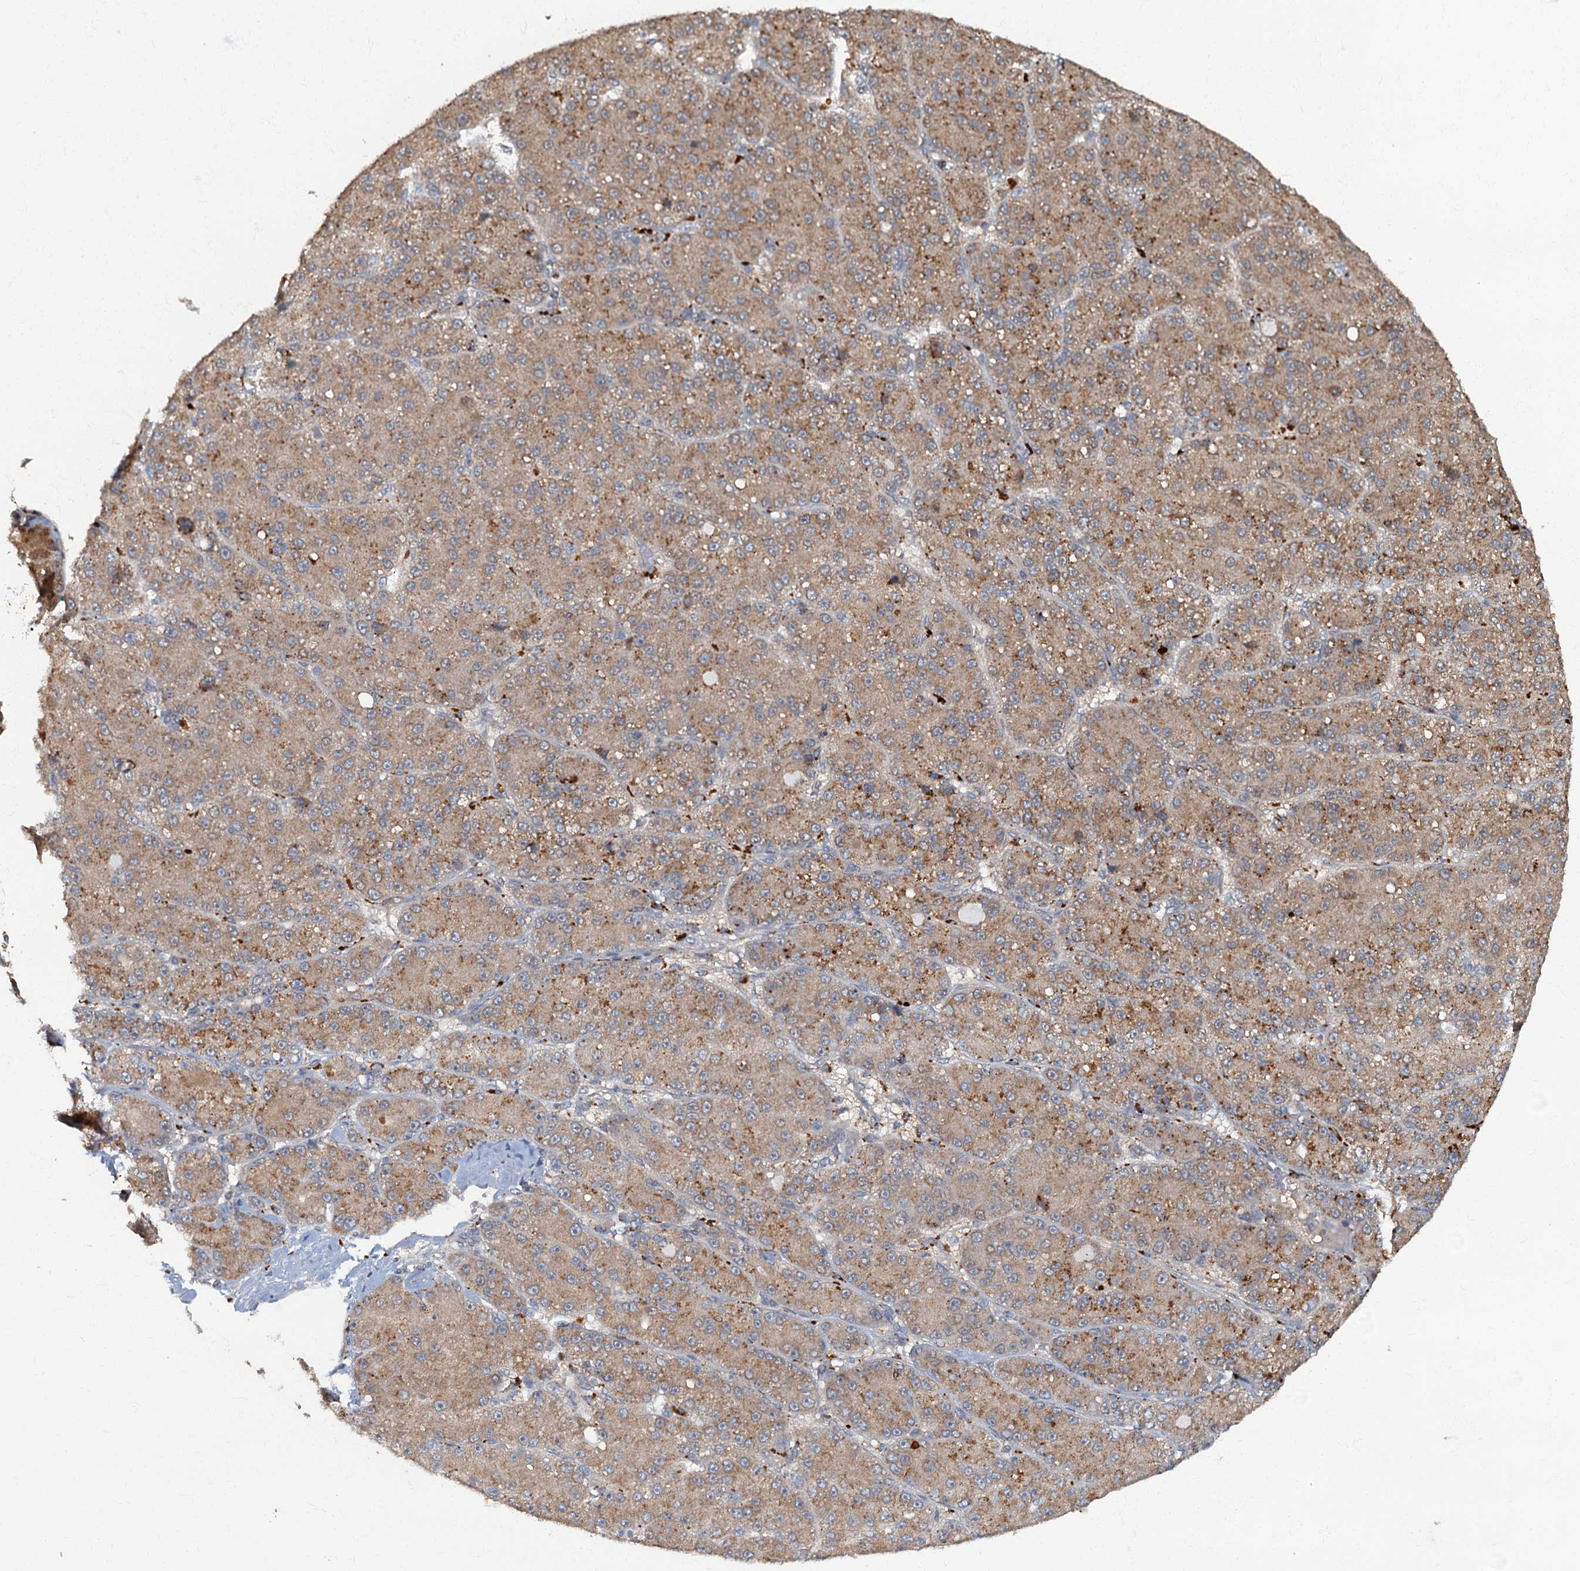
{"staining": {"intensity": "moderate", "quantity": ">75%", "location": "cytoplasmic/membranous"}, "tissue": "liver cancer", "cell_type": "Tumor cells", "image_type": "cancer", "snomed": [{"axis": "morphology", "description": "Carcinoma, Hepatocellular, NOS"}, {"axis": "topography", "description": "Liver"}], "caption": "Liver cancer (hepatocellular carcinoma) stained with a brown dye demonstrates moderate cytoplasmic/membranous positive positivity in about >75% of tumor cells.", "gene": "WDCP", "patient": {"sex": "male", "age": 67}}